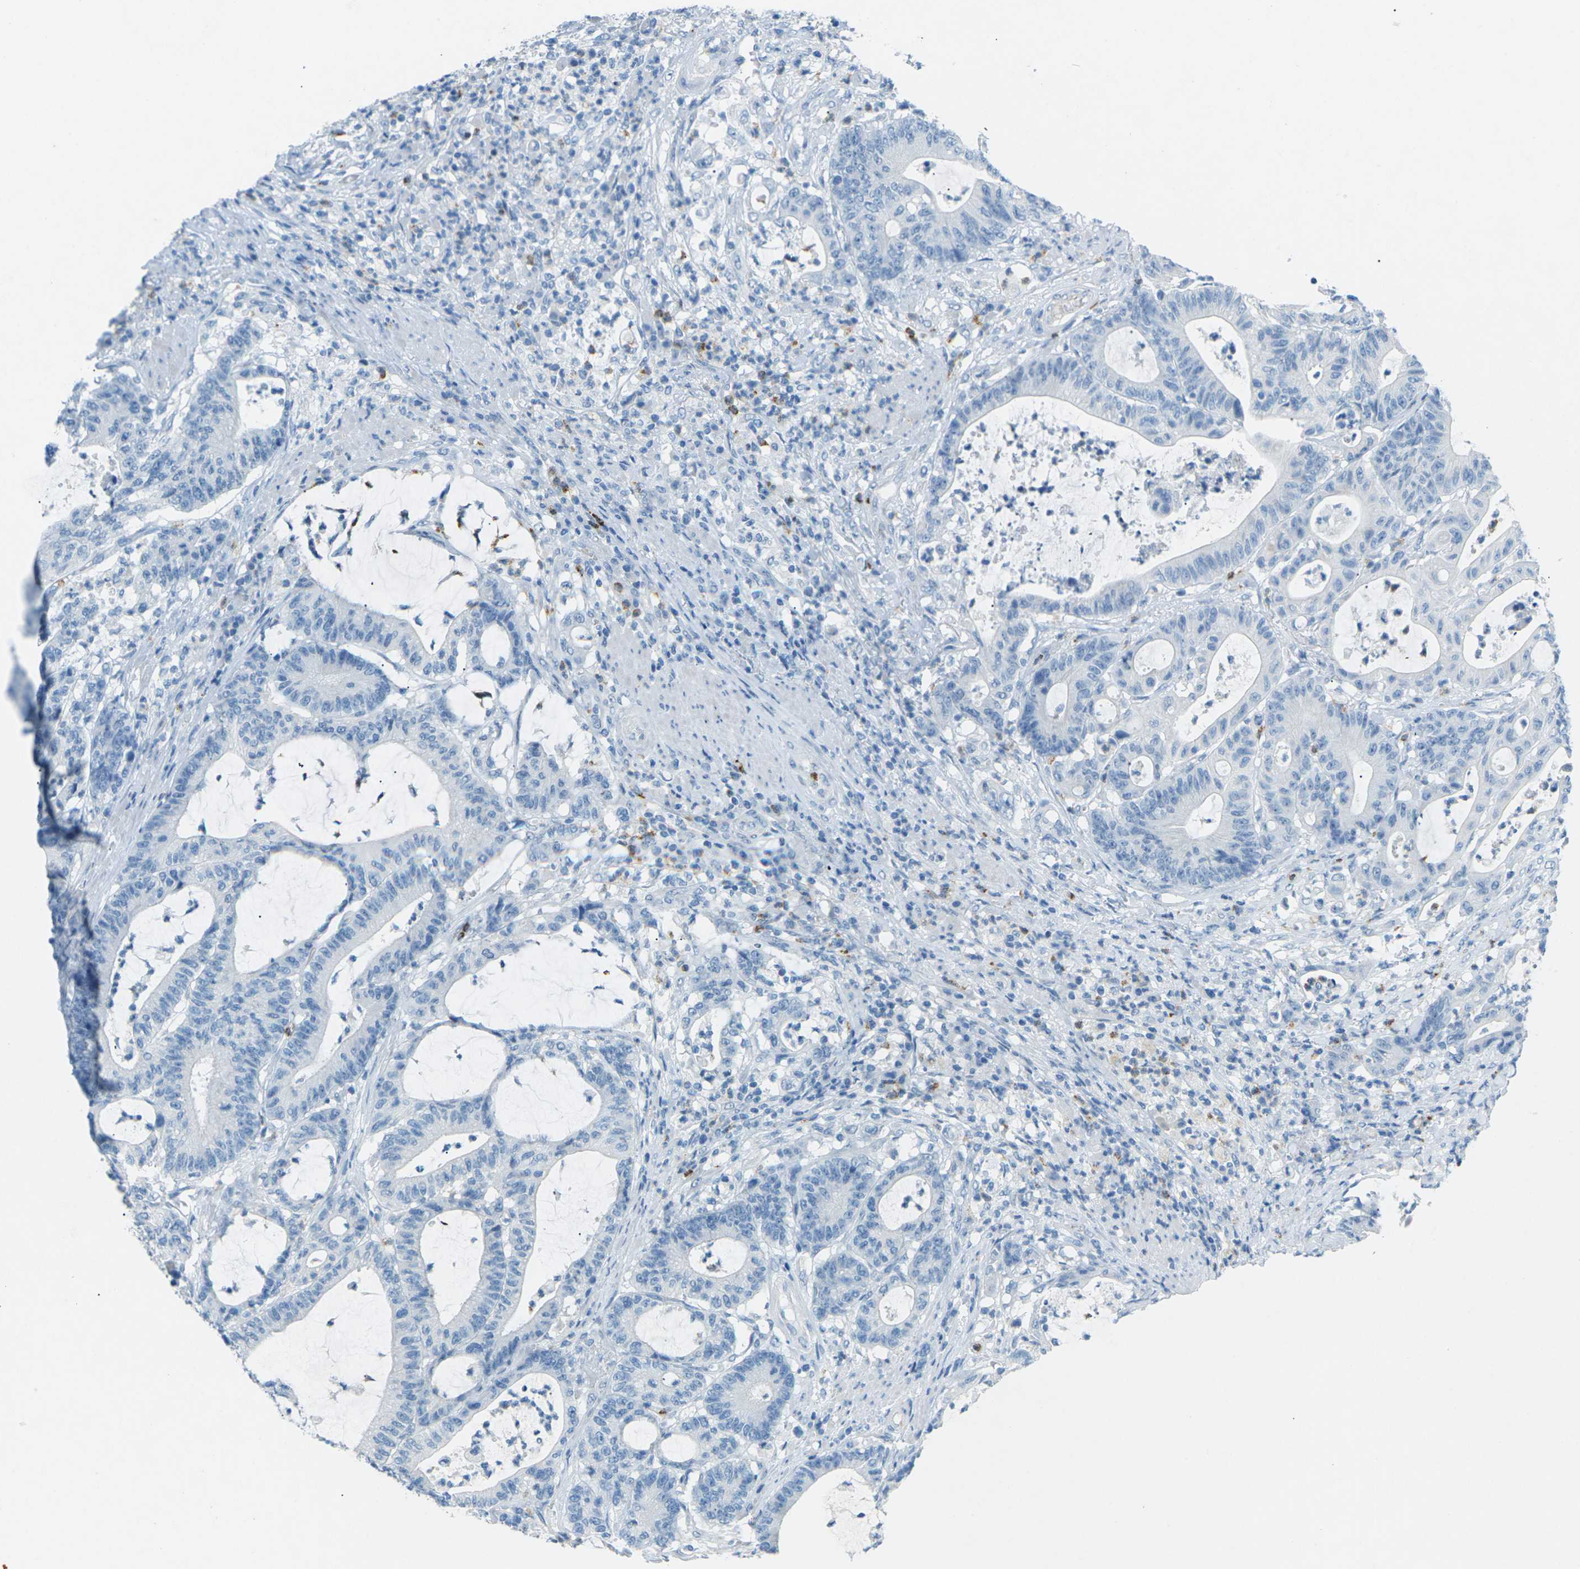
{"staining": {"intensity": "negative", "quantity": "none", "location": "none"}, "tissue": "colorectal cancer", "cell_type": "Tumor cells", "image_type": "cancer", "snomed": [{"axis": "morphology", "description": "Adenocarcinoma, NOS"}, {"axis": "topography", "description": "Colon"}], "caption": "Human colorectal adenocarcinoma stained for a protein using IHC reveals no expression in tumor cells.", "gene": "CDH16", "patient": {"sex": "female", "age": 84}}